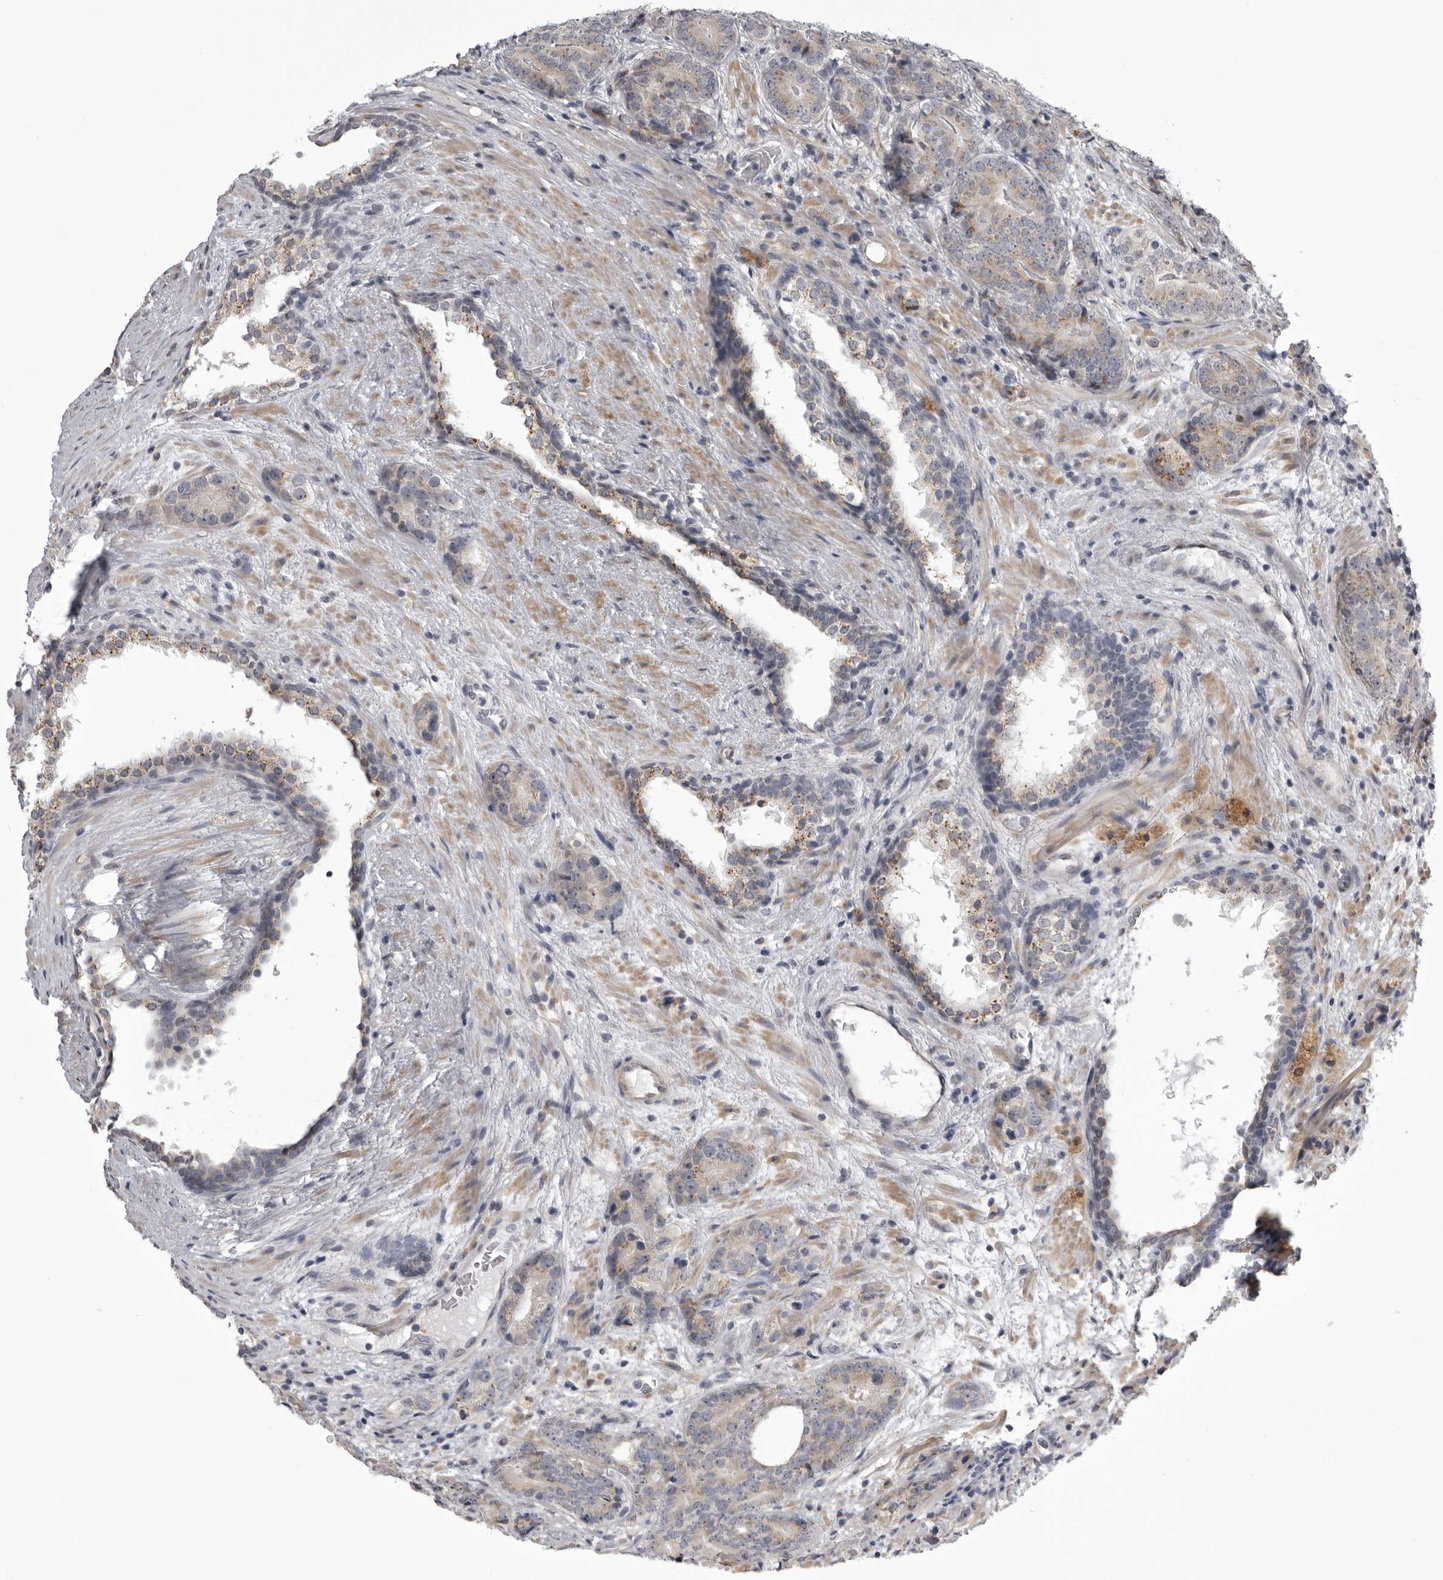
{"staining": {"intensity": "weak", "quantity": "25%-75%", "location": "cytoplasmic/membranous"}, "tissue": "prostate cancer", "cell_type": "Tumor cells", "image_type": "cancer", "snomed": [{"axis": "morphology", "description": "Adenocarcinoma, High grade"}, {"axis": "topography", "description": "Prostate"}], "caption": "Immunohistochemistry (IHC) of human prostate adenocarcinoma (high-grade) reveals low levels of weak cytoplasmic/membranous expression in about 25%-75% of tumor cells.", "gene": "NCEH1", "patient": {"sex": "male", "age": 56}}